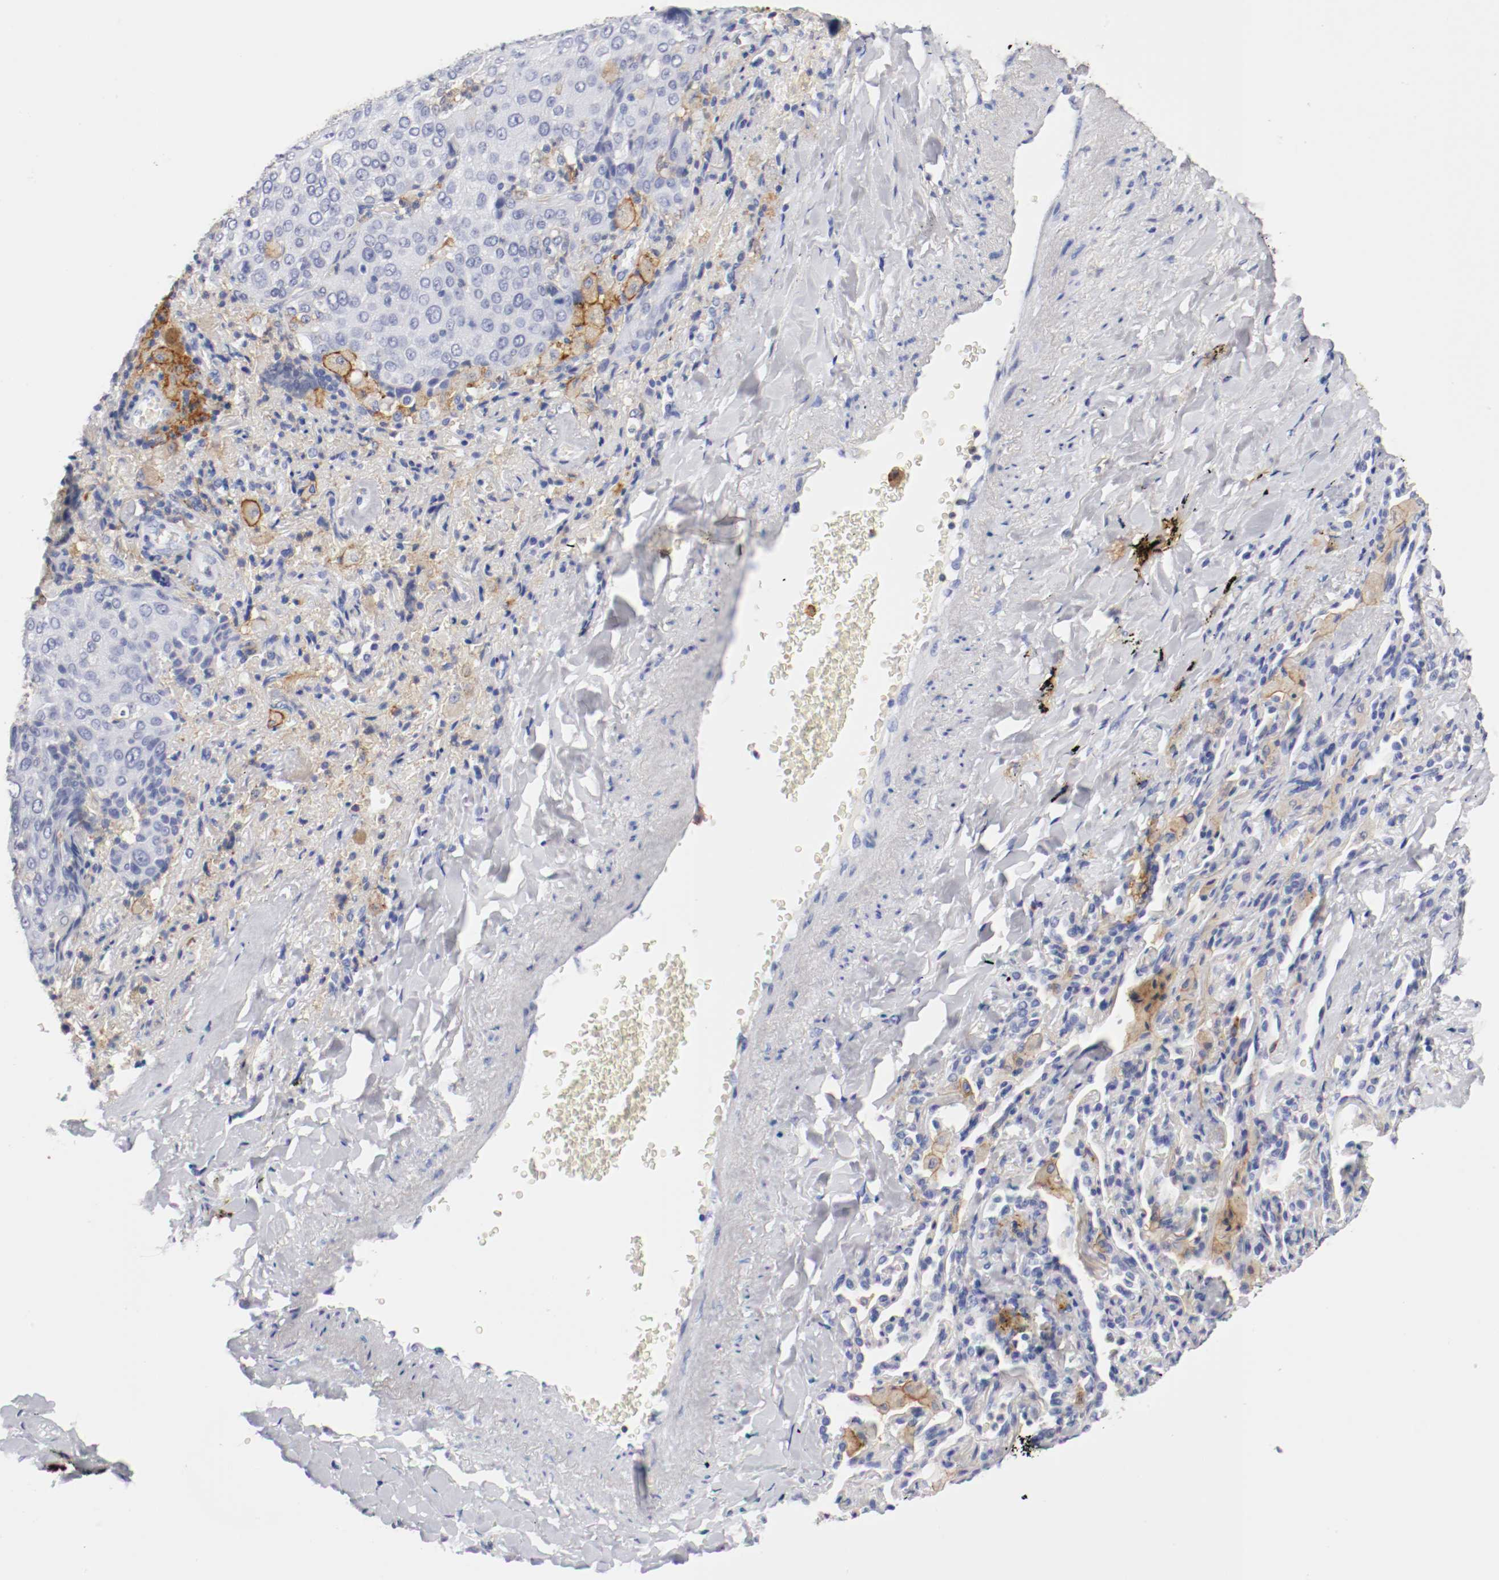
{"staining": {"intensity": "negative", "quantity": "none", "location": "none"}, "tissue": "lung cancer", "cell_type": "Tumor cells", "image_type": "cancer", "snomed": [{"axis": "morphology", "description": "Squamous cell carcinoma, NOS"}, {"axis": "topography", "description": "Lung"}], "caption": "Immunohistochemistry (IHC) histopathology image of neoplastic tissue: human squamous cell carcinoma (lung) stained with DAB shows no significant protein staining in tumor cells.", "gene": "ITGAX", "patient": {"sex": "male", "age": 54}}